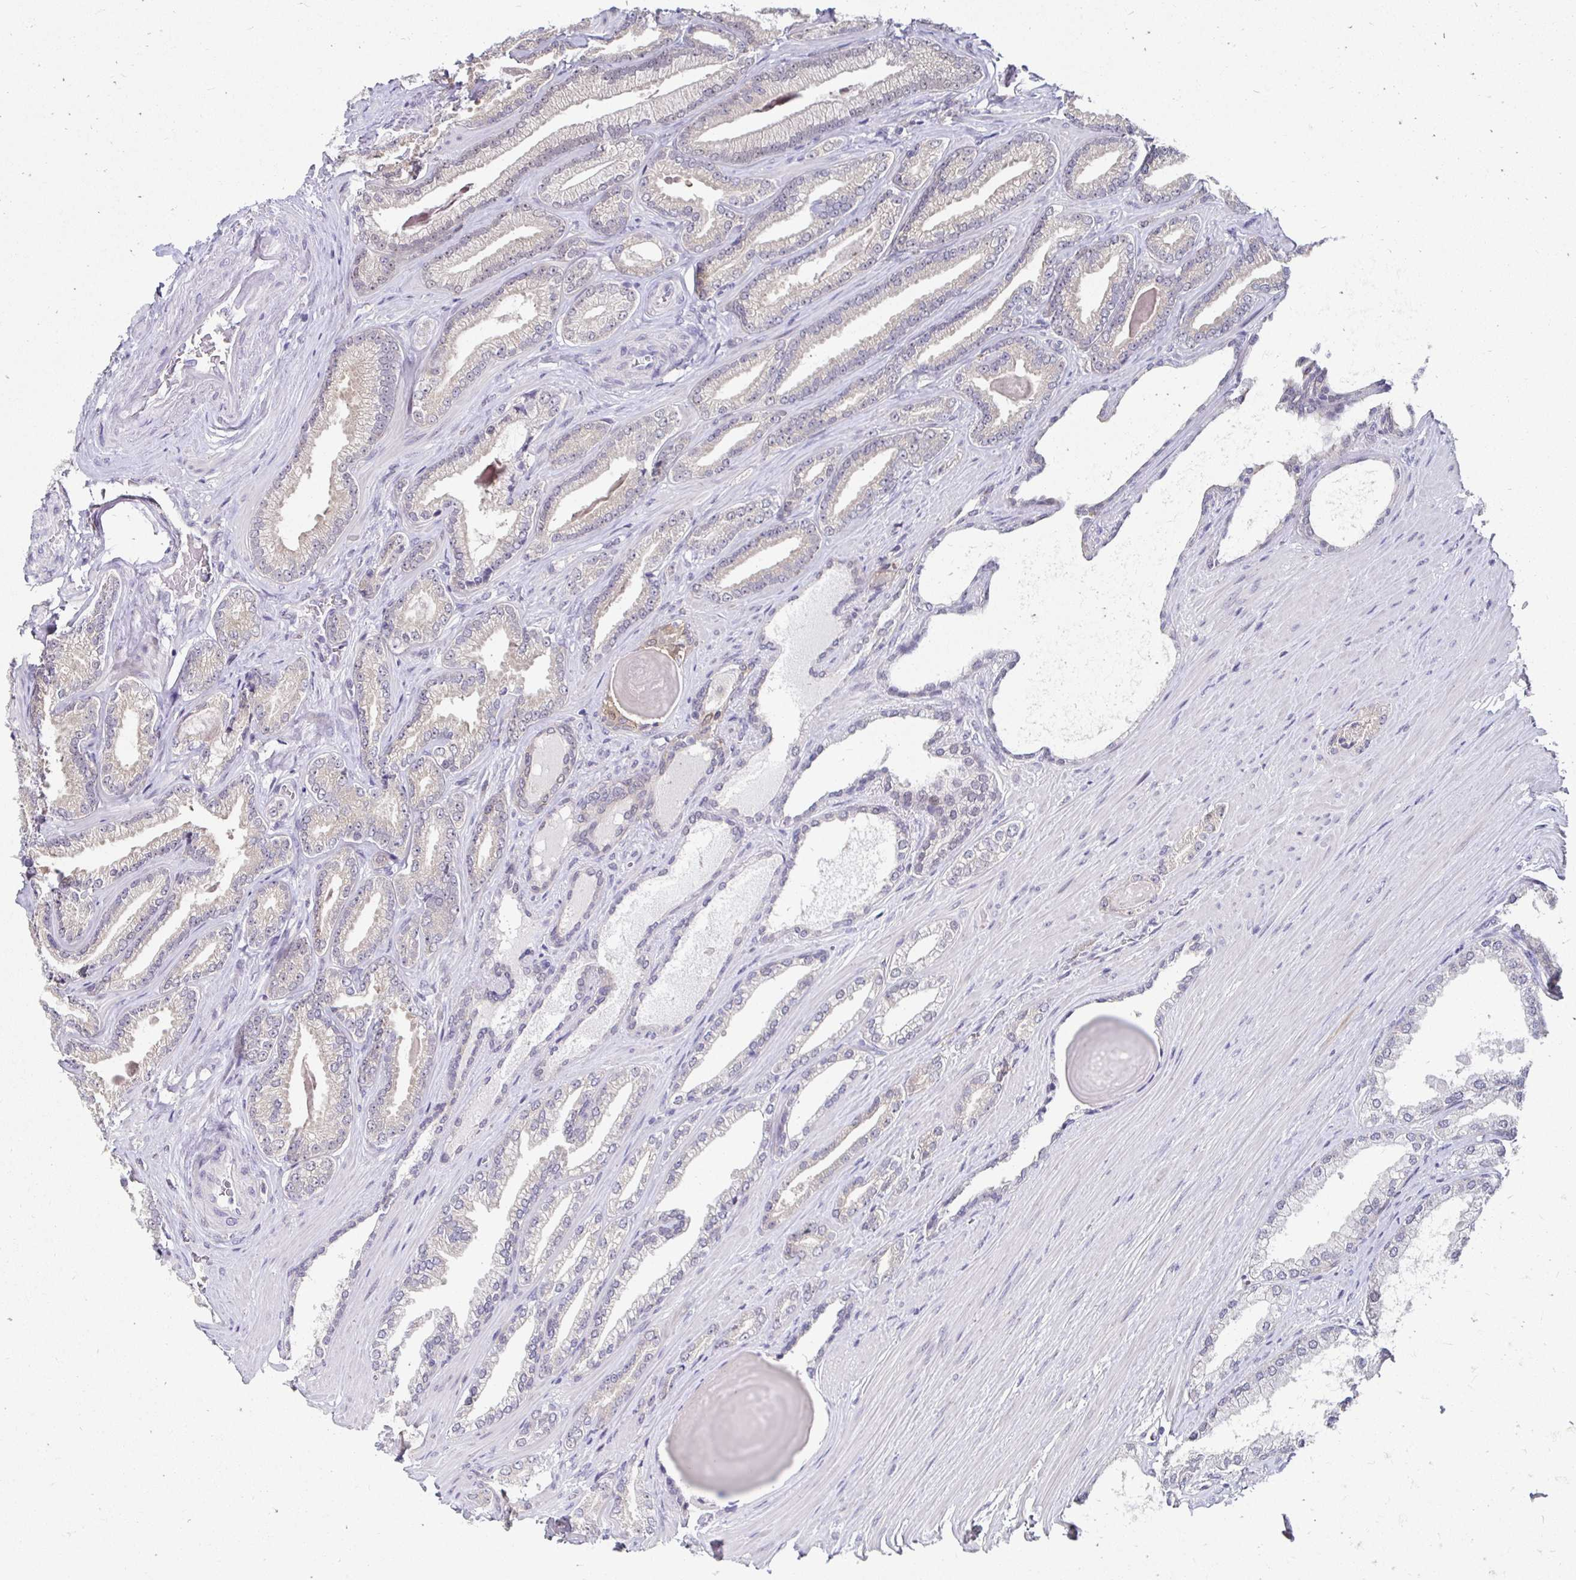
{"staining": {"intensity": "weak", "quantity": "<25%", "location": "cytoplasmic/membranous"}, "tissue": "prostate cancer", "cell_type": "Tumor cells", "image_type": "cancer", "snomed": [{"axis": "morphology", "description": "Adenocarcinoma, Low grade"}, {"axis": "topography", "description": "Prostate"}], "caption": "Immunohistochemical staining of human adenocarcinoma (low-grade) (prostate) demonstrates no significant expression in tumor cells.", "gene": "PADI2", "patient": {"sex": "male", "age": 61}}